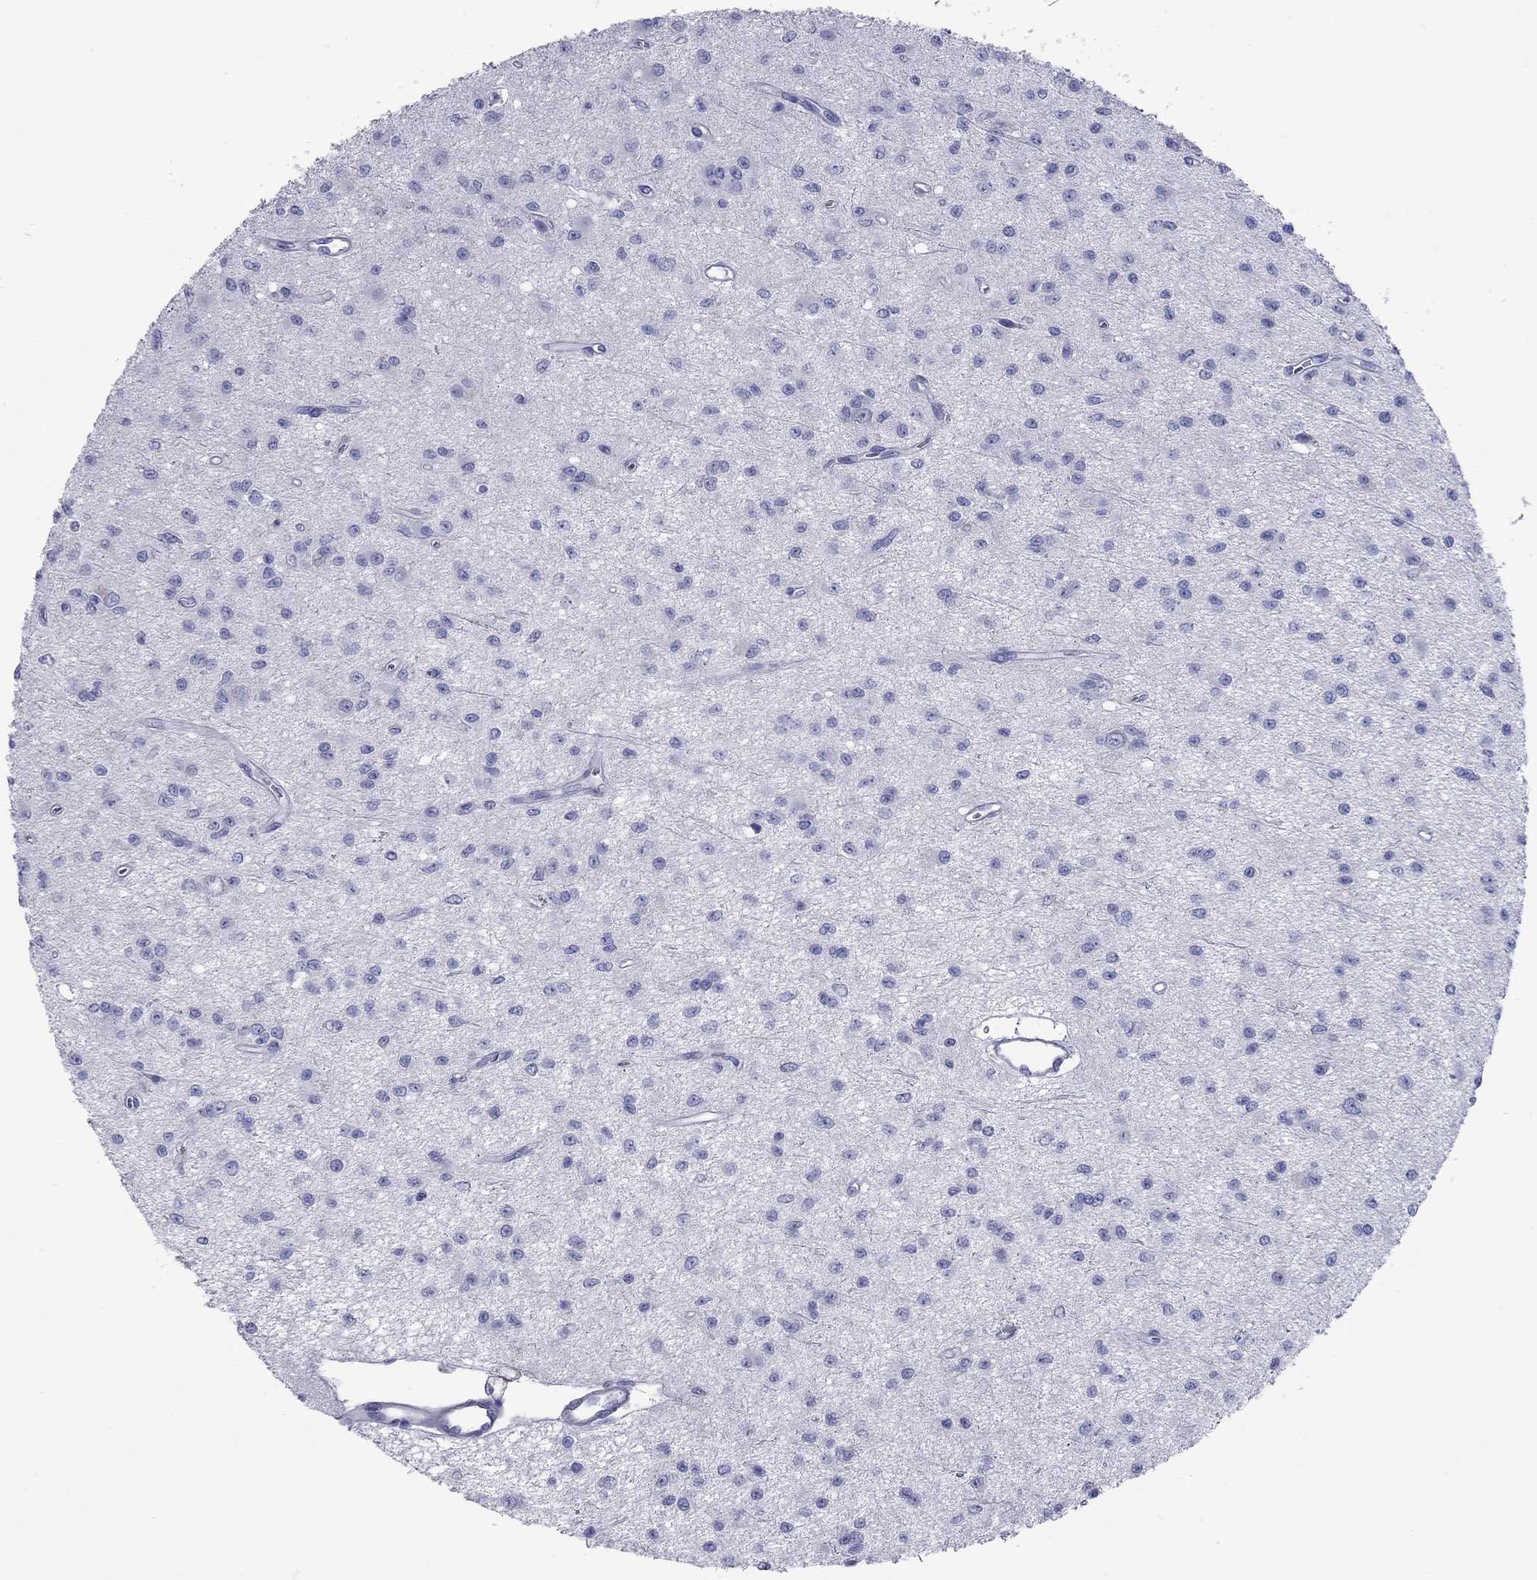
{"staining": {"intensity": "negative", "quantity": "none", "location": "none"}, "tissue": "glioma", "cell_type": "Tumor cells", "image_type": "cancer", "snomed": [{"axis": "morphology", "description": "Glioma, malignant, Low grade"}, {"axis": "topography", "description": "Brain"}], "caption": "Immunohistochemical staining of human glioma reveals no significant staining in tumor cells. The staining was performed using DAB (3,3'-diaminobenzidine) to visualize the protein expression in brown, while the nuclei were stained in blue with hematoxylin (Magnification: 20x).", "gene": "ACTL7B", "patient": {"sex": "female", "age": 45}}